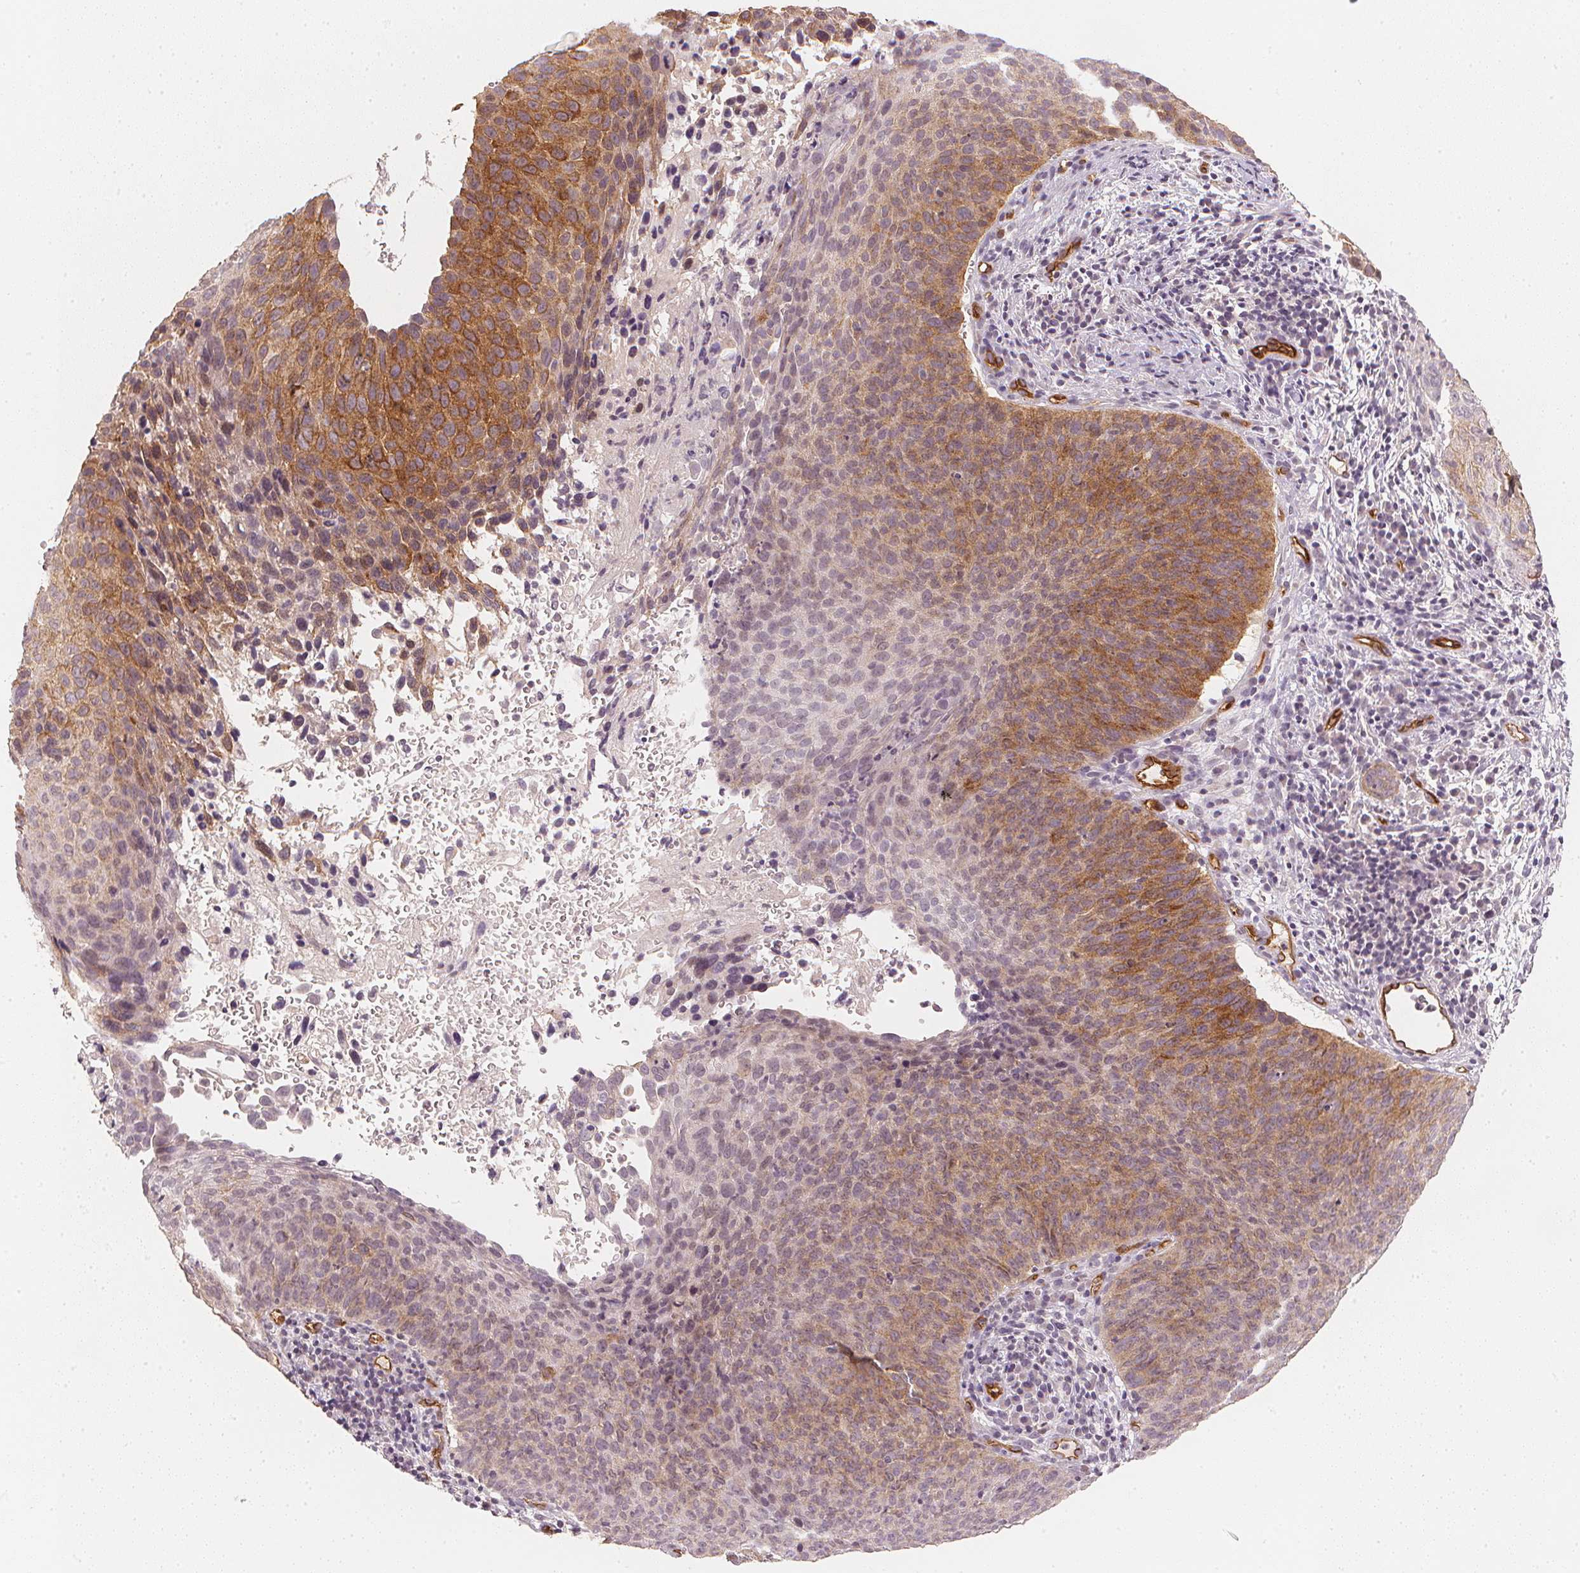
{"staining": {"intensity": "moderate", "quantity": ">75%", "location": "cytoplasmic/membranous"}, "tissue": "cervical cancer", "cell_type": "Tumor cells", "image_type": "cancer", "snomed": [{"axis": "morphology", "description": "Squamous cell carcinoma, NOS"}, {"axis": "topography", "description": "Cervix"}], "caption": "Tumor cells demonstrate medium levels of moderate cytoplasmic/membranous staining in about >75% of cells in human cervical cancer. Nuclei are stained in blue.", "gene": "CIB1", "patient": {"sex": "female", "age": 35}}